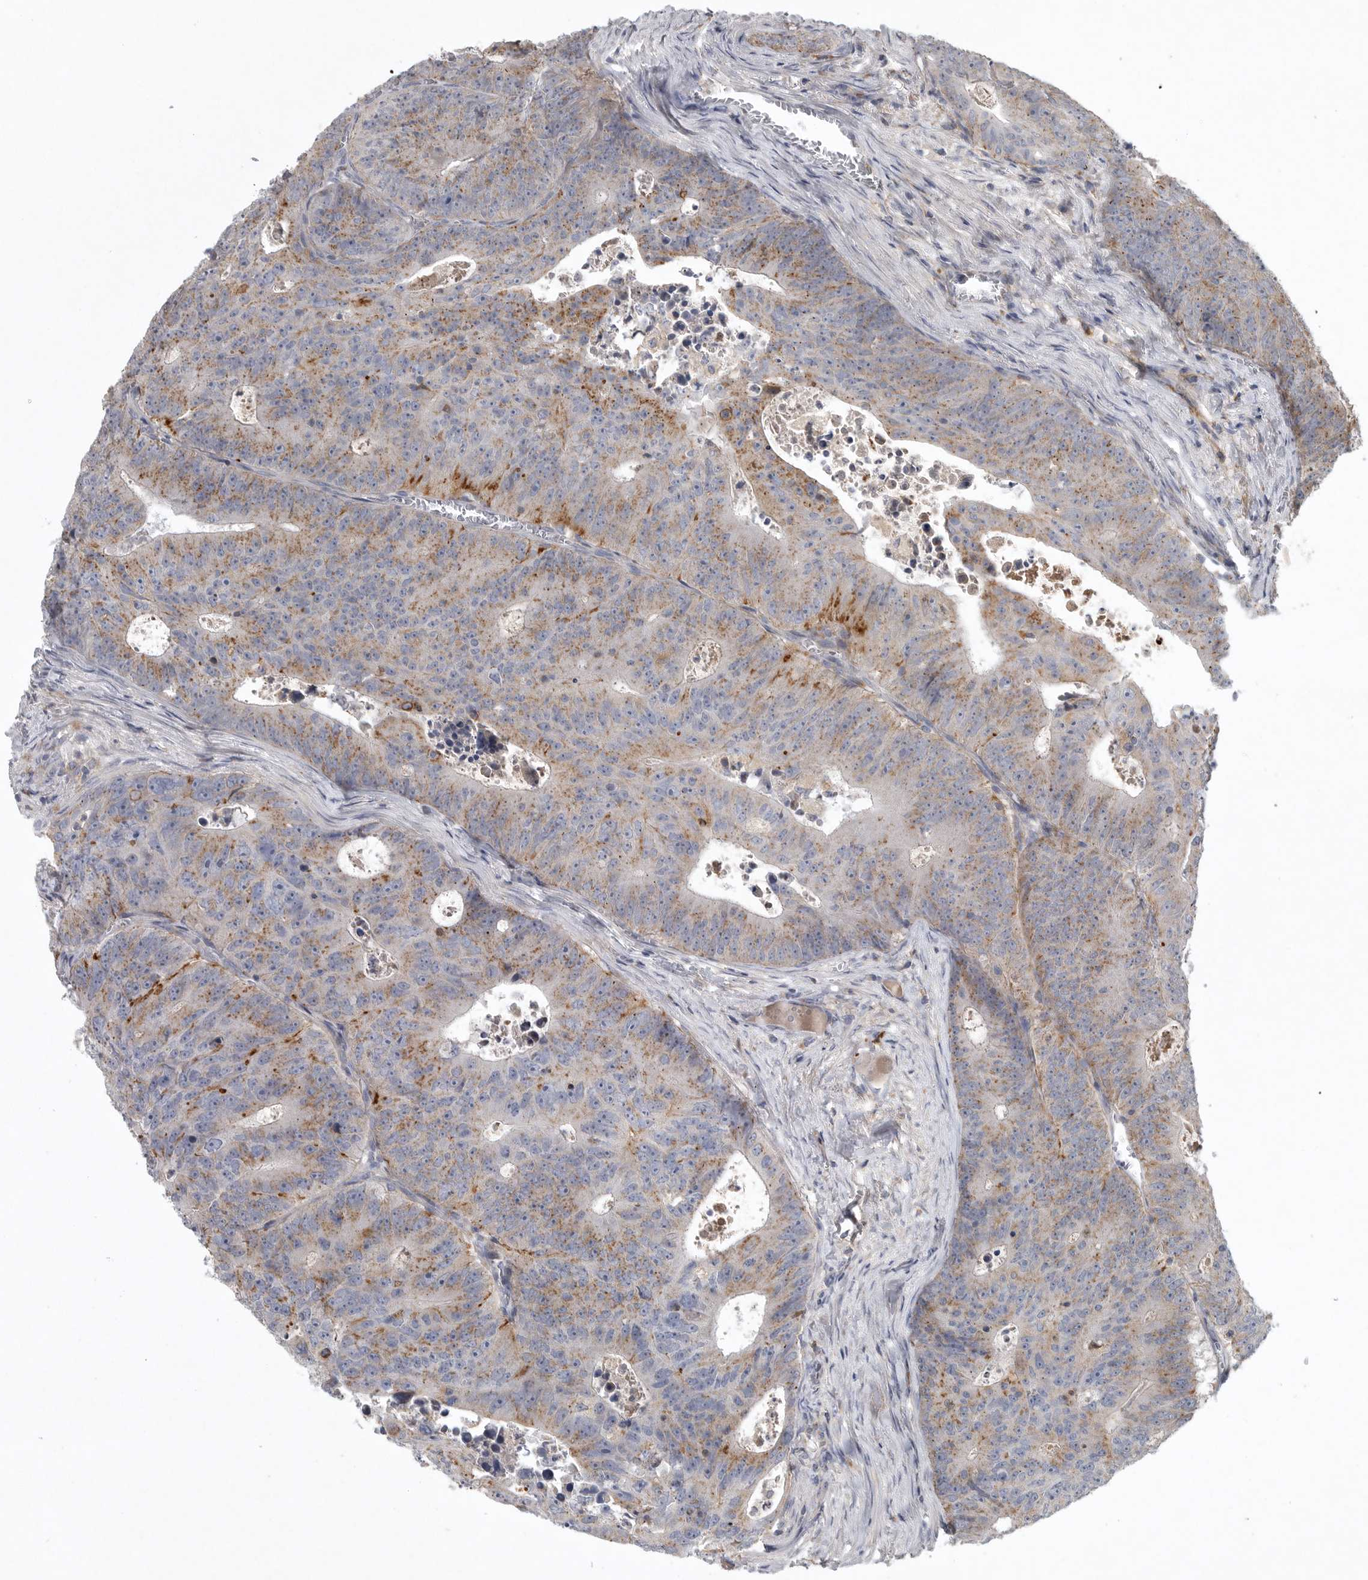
{"staining": {"intensity": "moderate", "quantity": ">75%", "location": "cytoplasmic/membranous"}, "tissue": "colorectal cancer", "cell_type": "Tumor cells", "image_type": "cancer", "snomed": [{"axis": "morphology", "description": "Adenocarcinoma, NOS"}, {"axis": "topography", "description": "Colon"}], "caption": "Tumor cells show medium levels of moderate cytoplasmic/membranous staining in about >75% of cells in human colorectal cancer (adenocarcinoma).", "gene": "LAMTOR3", "patient": {"sex": "male", "age": 87}}